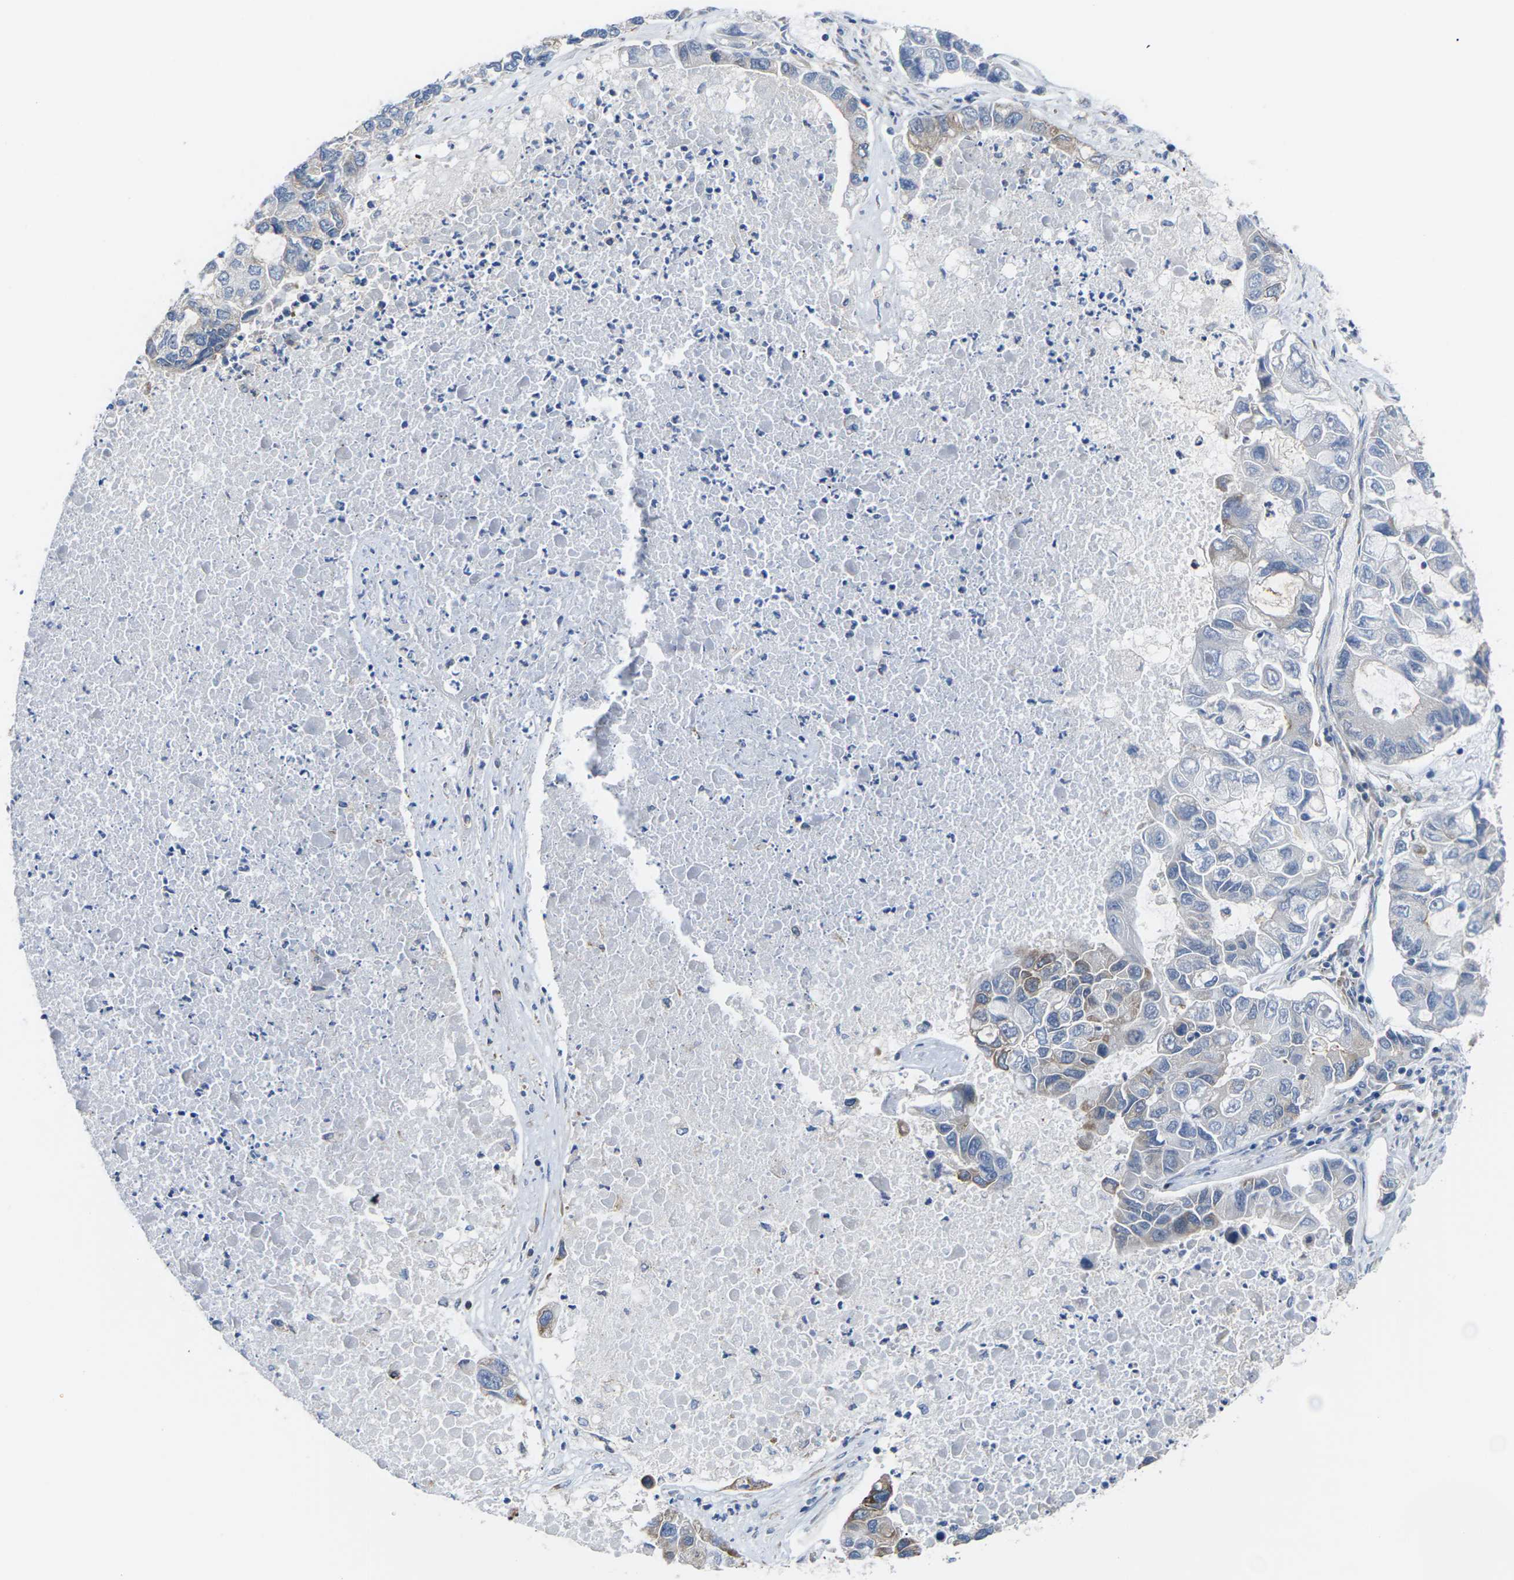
{"staining": {"intensity": "weak", "quantity": "<25%", "location": "cytoplasmic/membranous"}, "tissue": "lung cancer", "cell_type": "Tumor cells", "image_type": "cancer", "snomed": [{"axis": "morphology", "description": "Adenocarcinoma, NOS"}, {"axis": "topography", "description": "Lung"}], "caption": "DAB (3,3'-diaminobenzidine) immunohistochemical staining of adenocarcinoma (lung) exhibits no significant positivity in tumor cells.", "gene": "PDZK1IP1", "patient": {"sex": "female", "age": 51}}